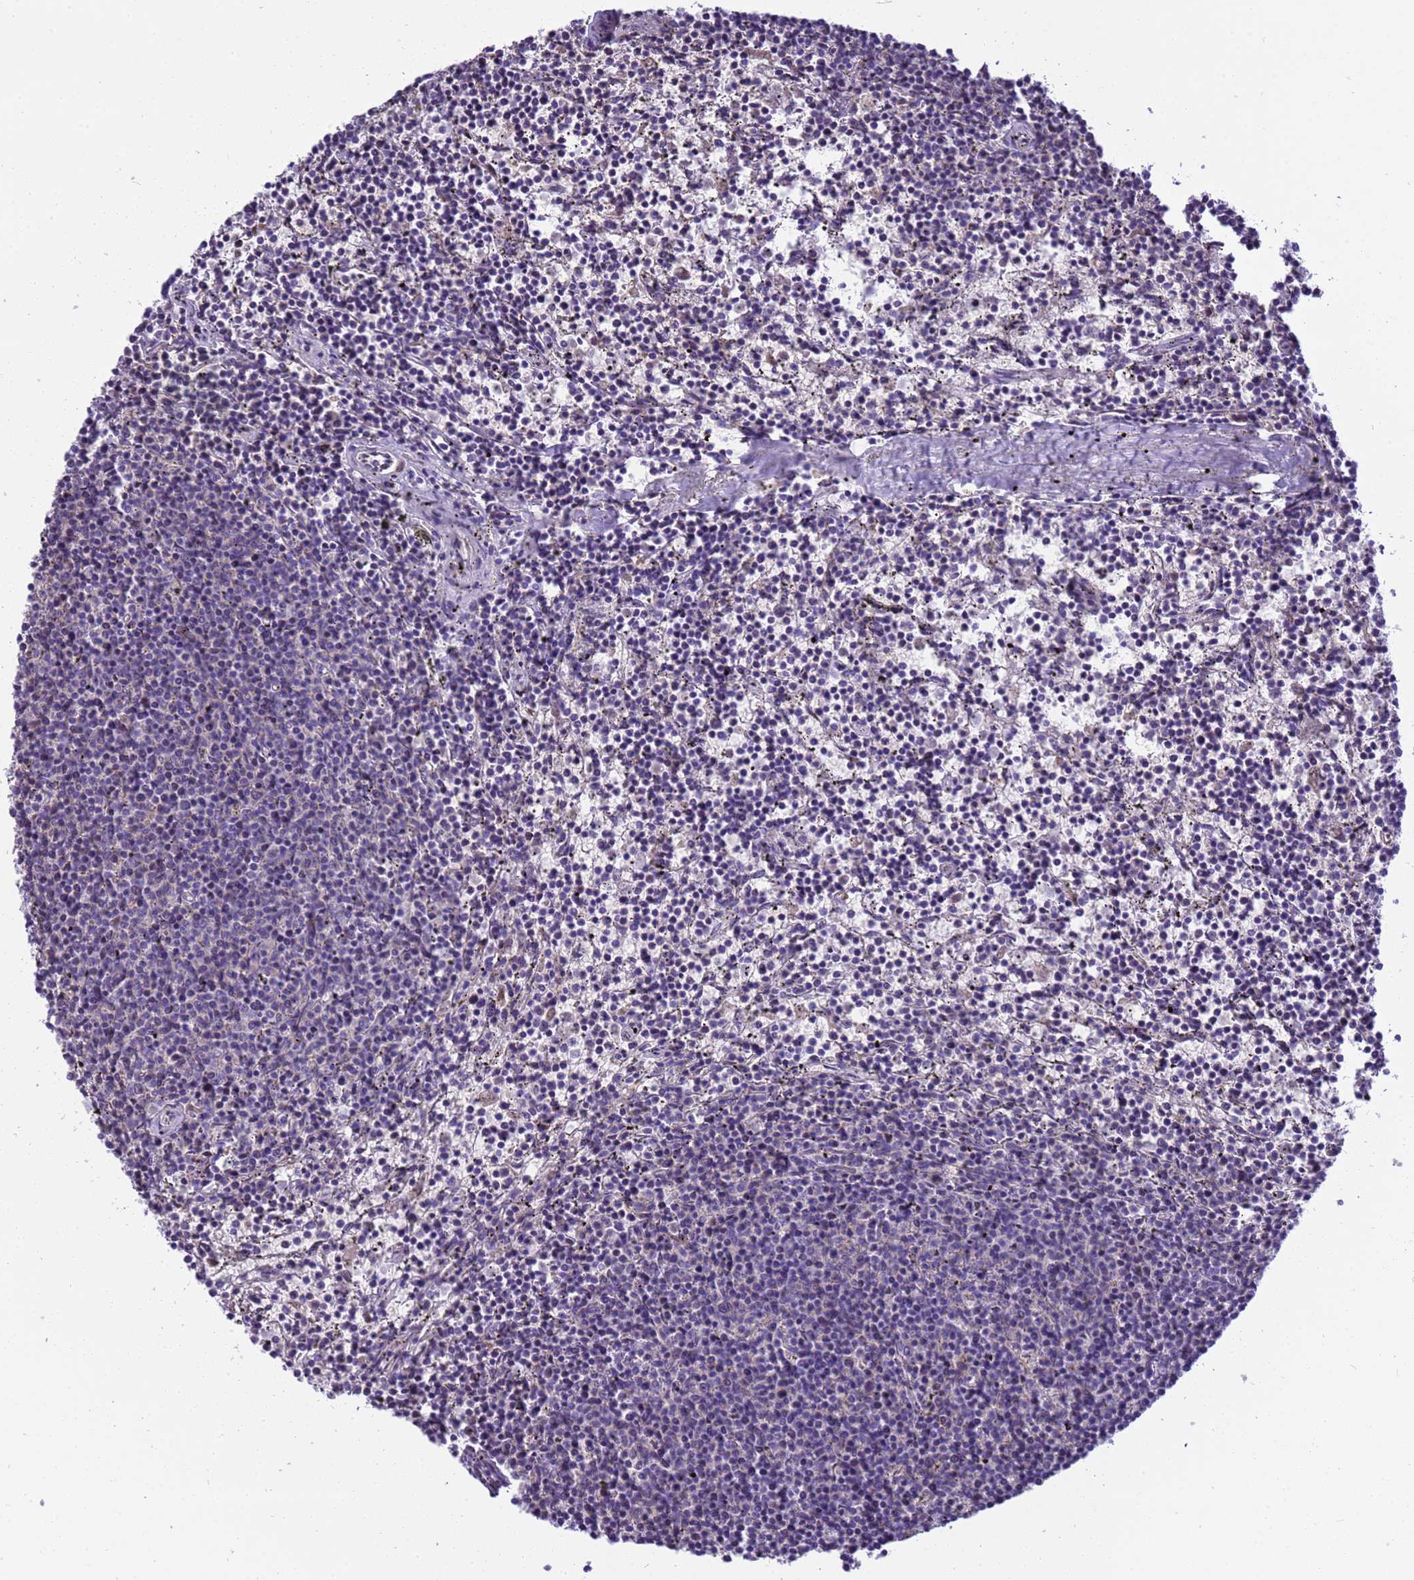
{"staining": {"intensity": "negative", "quantity": "none", "location": "none"}, "tissue": "lymphoma", "cell_type": "Tumor cells", "image_type": "cancer", "snomed": [{"axis": "morphology", "description": "Malignant lymphoma, non-Hodgkin's type, Low grade"}, {"axis": "topography", "description": "Spleen"}], "caption": "IHC micrograph of human lymphoma stained for a protein (brown), which exhibits no staining in tumor cells.", "gene": "PIEZO2", "patient": {"sex": "female", "age": 50}}